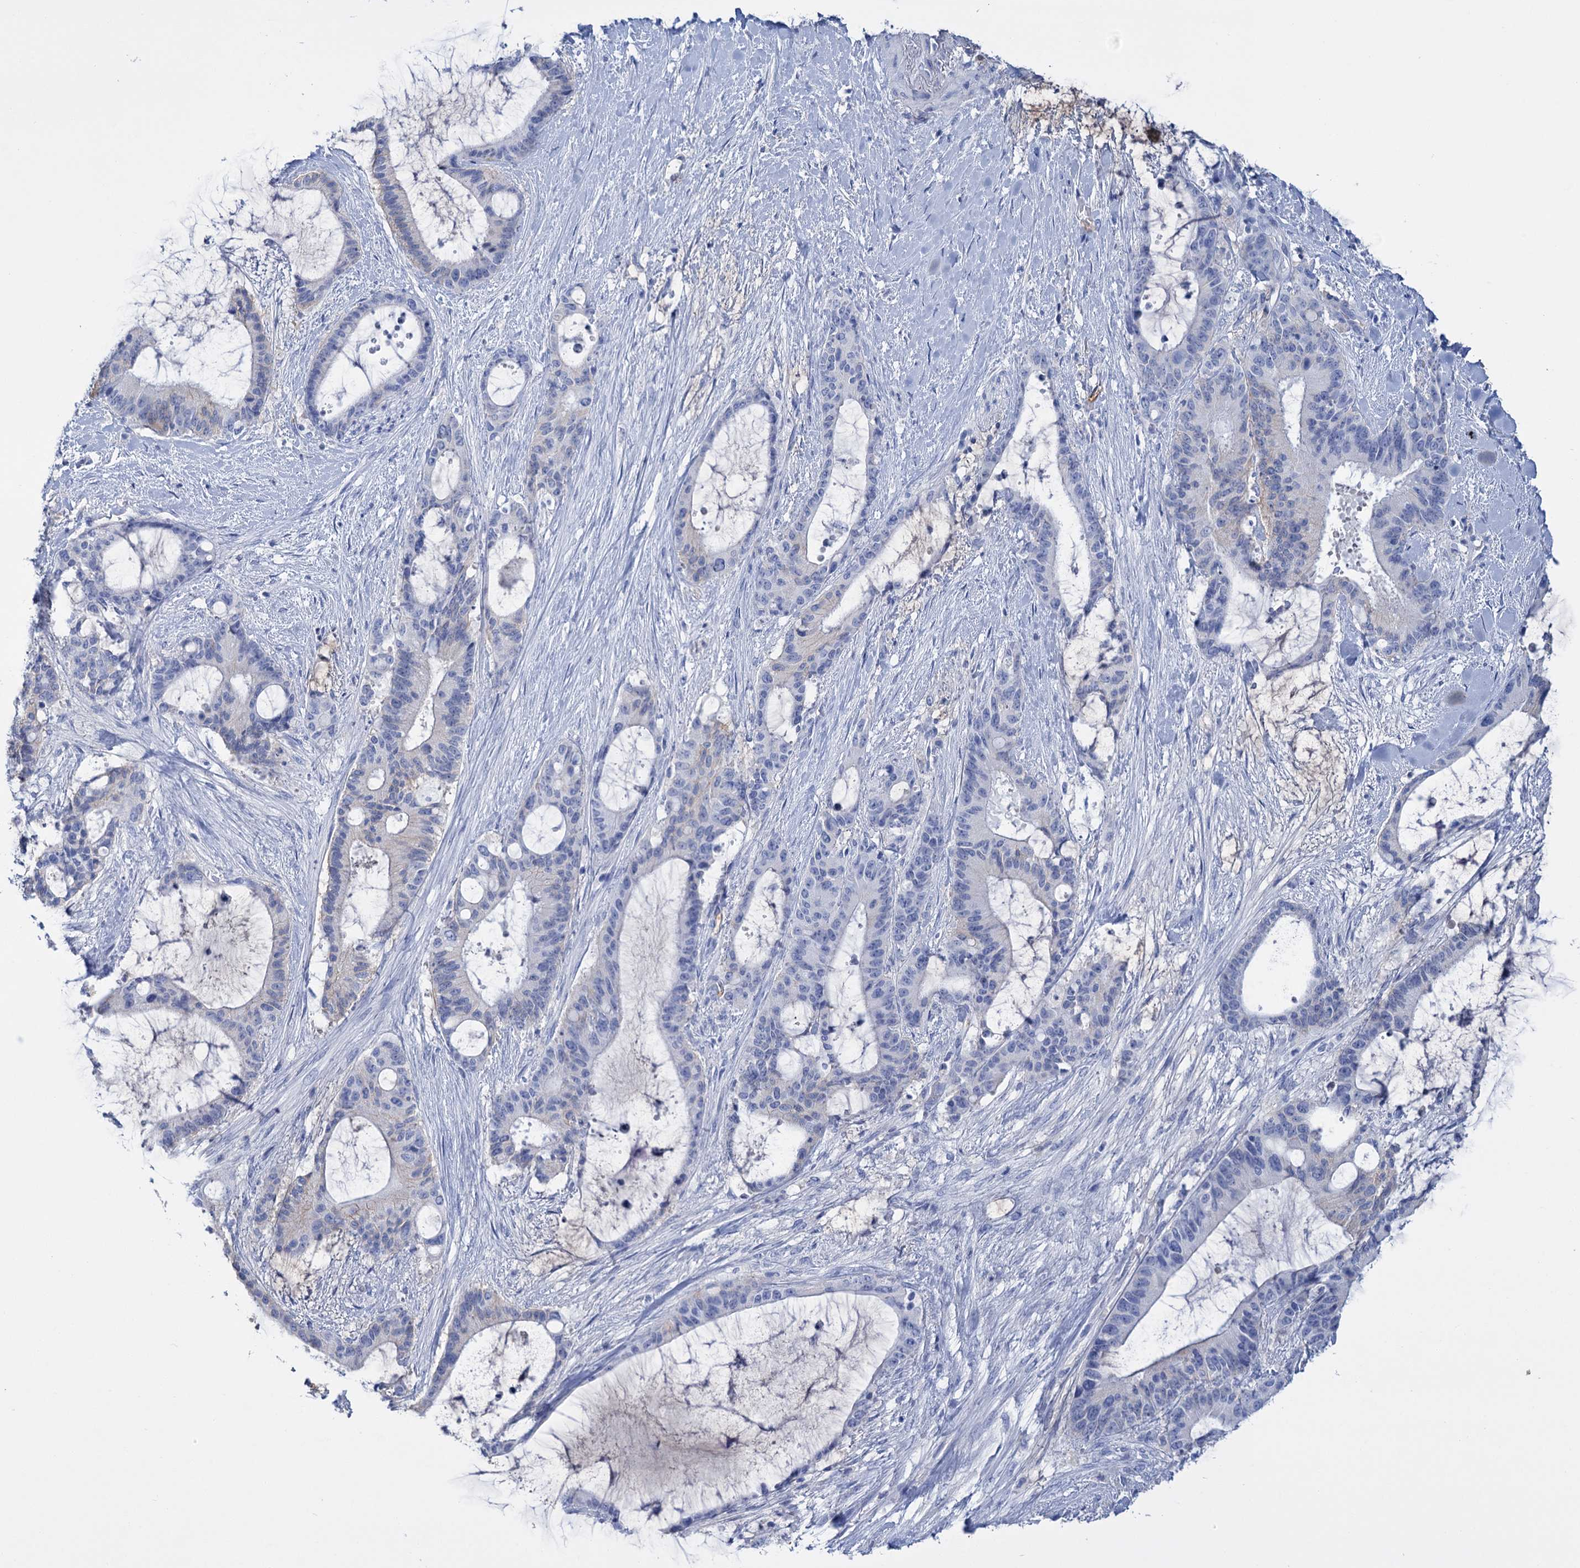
{"staining": {"intensity": "negative", "quantity": "none", "location": "none"}, "tissue": "liver cancer", "cell_type": "Tumor cells", "image_type": "cancer", "snomed": [{"axis": "morphology", "description": "Normal tissue, NOS"}, {"axis": "morphology", "description": "Cholangiocarcinoma"}, {"axis": "topography", "description": "Liver"}, {"axis": "topography", "description": "Peripheral nerve tissue"}], "caption": "Tumor cells are negative for brown protein staining in liver cancer. Brightfield microscopy of immunohistochemistry stained with DAB (3,3'-diaminobenzidine) (brown) and hematoxylin (blue), captured at high magnification.", "gene": "FBXW12", "patient": {"sex": "female", "age": 73}}